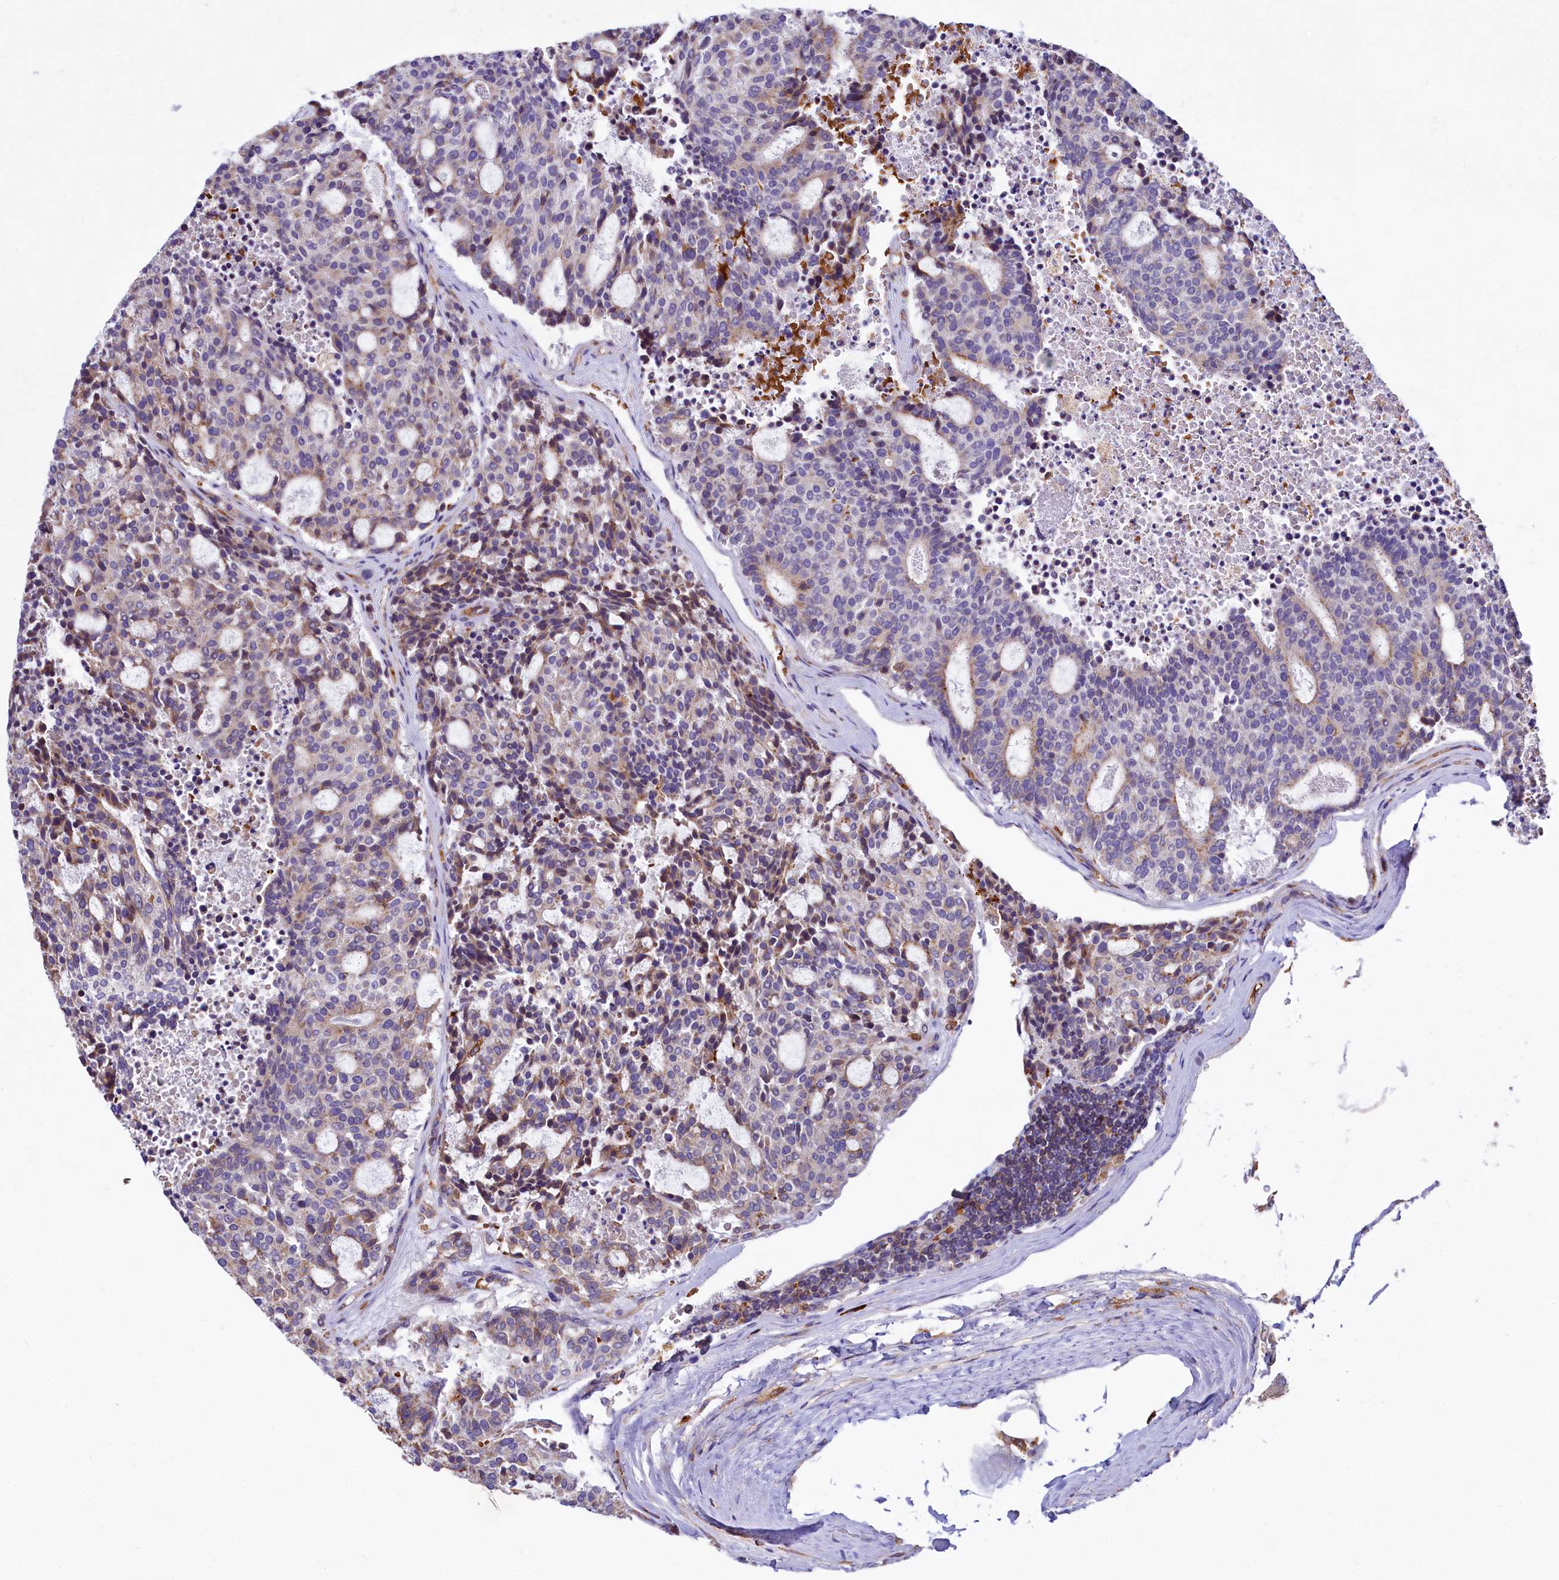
{"staining": {"intensity": "weak", "quantity": "<25%", "location": "cytoplasmic/membranous"}, "tissue": "carcinoid", "cell_type": "Tumor cells", "image_type": "cancer", "snomed": [{"axis": "morphology", "description": "Carcinoid, malignant, NOS"}, {"axis": "topography", "description": "Pancreas"}], "caption": "The histopathology image demonstrates no significant staining in tumor cells of carcinoid.", "gene": "HPS6", "patient": {"sex": "female", "age": 54}}